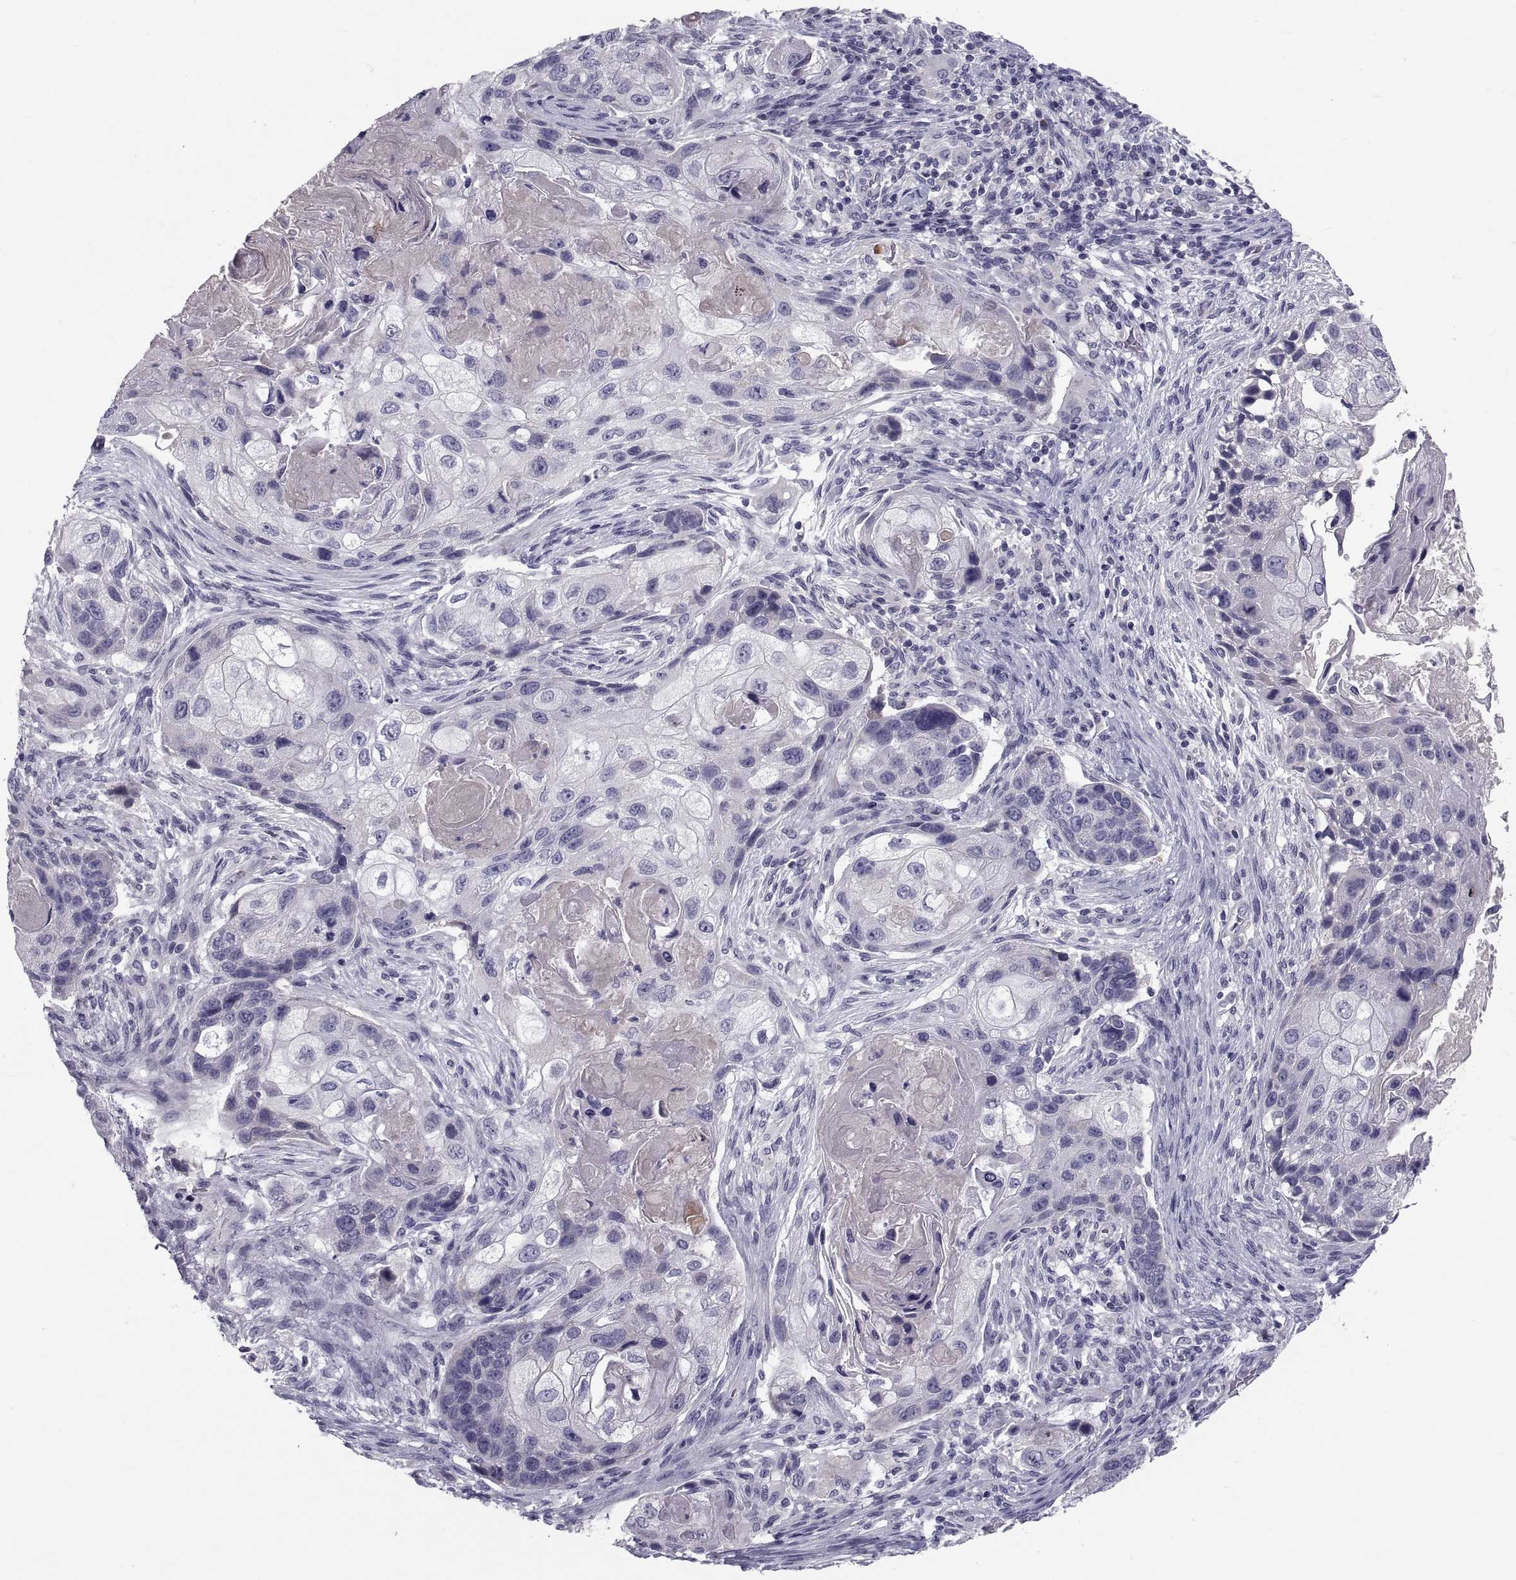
{"staining": {"intensity": "negative", "quantity": "none", "location": "none"}, "tissue": "lung cancer", "cell_type": "Tumor cells", "image_type": "cancer", "snomed": [{"axis": "morphology", "description": "Squamous cell carcinoma, NOS"}, {"axis": "topography", "description": "Lung"}], "caption": "High magnification brightfield microscopy of squamous cell carcinoma (lung) stained with DAB (brown) and counterstained with hematoxylin (blue): tumor cells show no significant expression. (DAB (3,3'-diaminobenzidine) immunohistochemistry visualized using brightfield microscopy, high magnification).", "gene": "PDZRN4", "patient": {"sex": "male", "age": 69}}